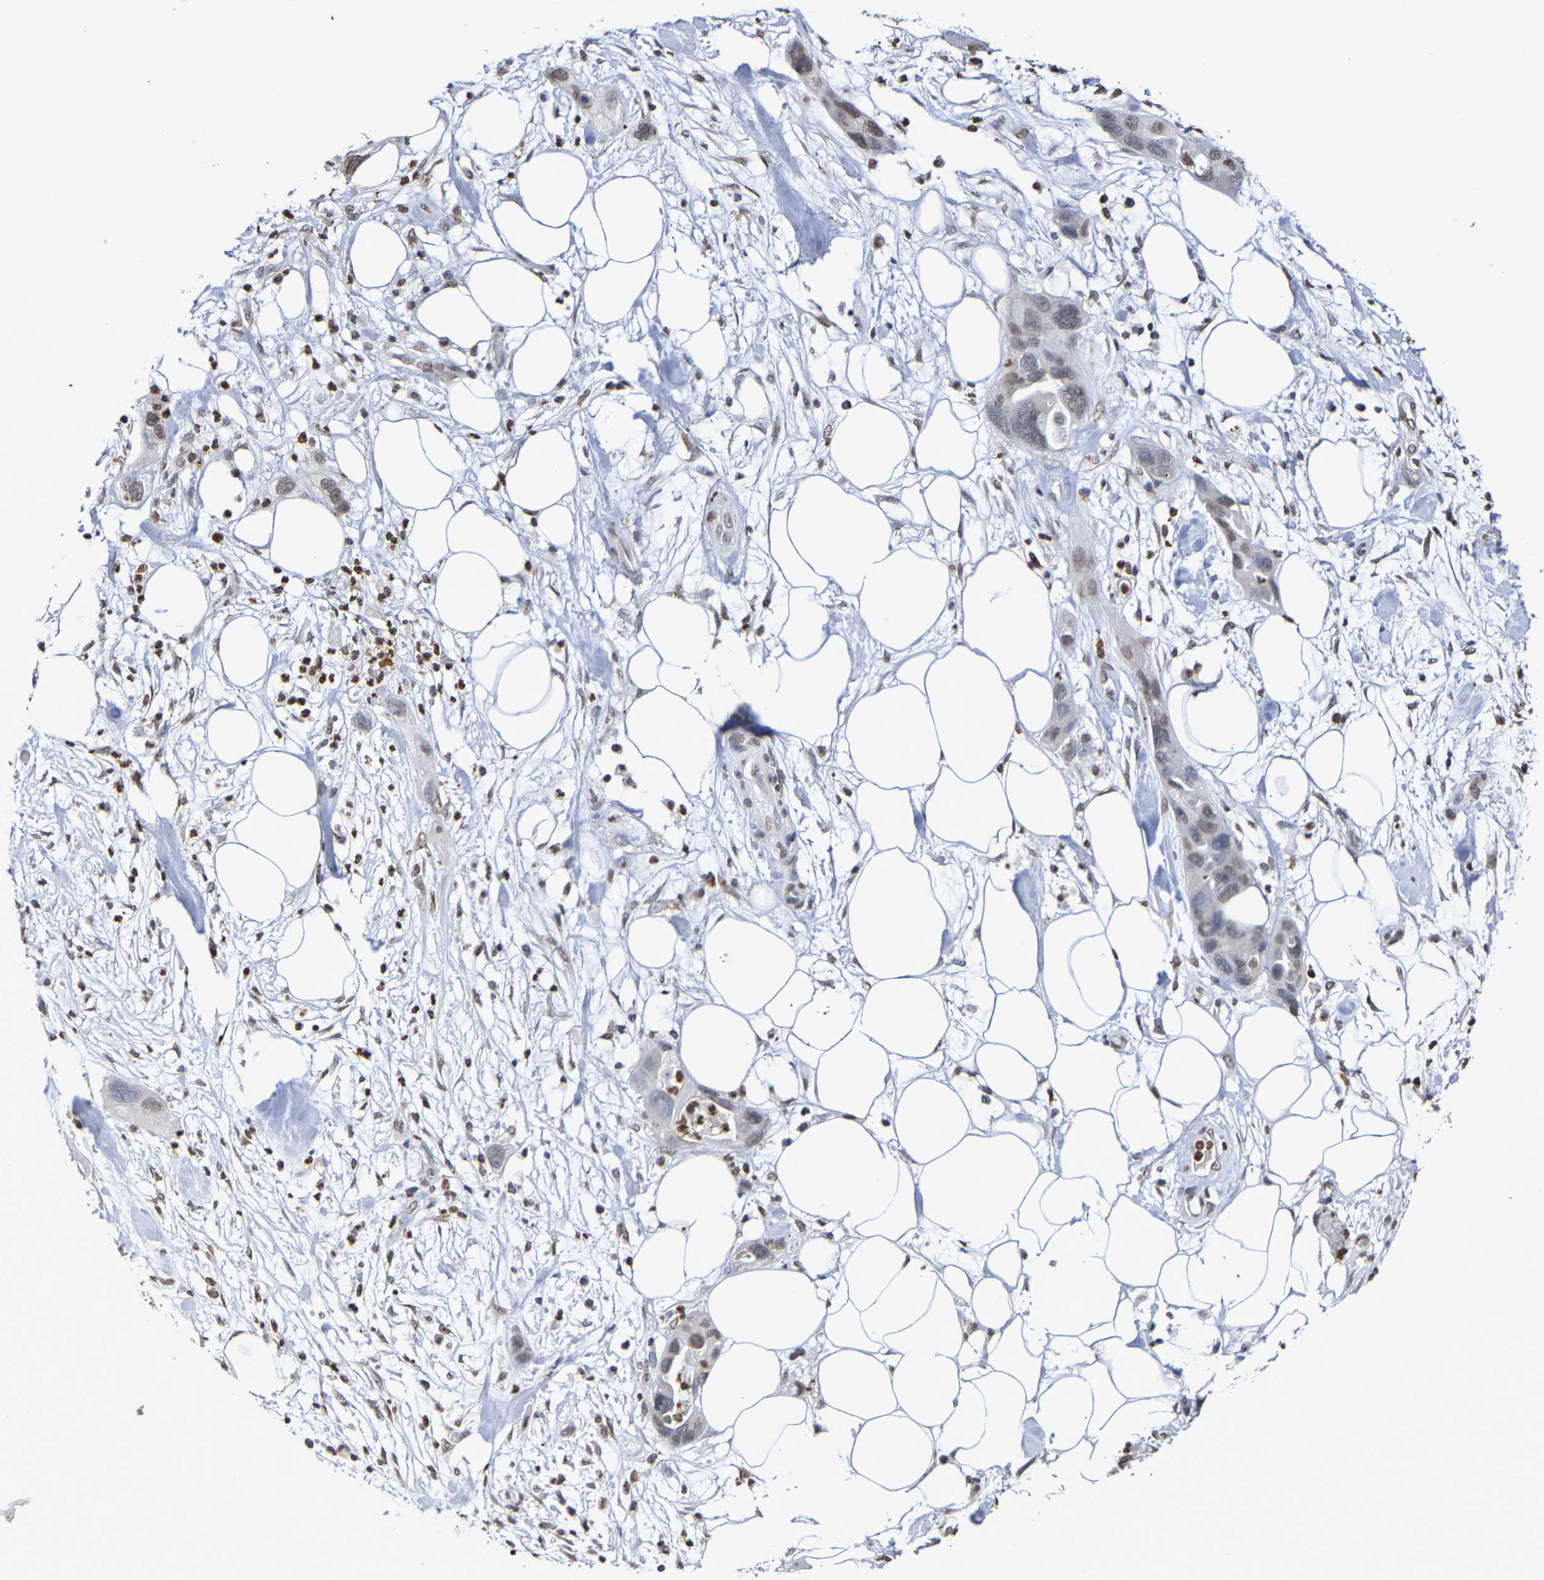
{"staining": {"intensity": "weak", "quantity": "25%-75%", "location": "nuclear"}, "tissue": "pancreatic cancer", "cell_type": "Tumor cells", "image_type": "cancer", "snomed": [{"axis": "morphology", "description": "Adenocarcinoma, NOS"}, {"axis": "topography", "description": "Pancreas"}], "caption": "This photomicrograph demonstrates immunohistochemistry (IHC) staining of pancreatic adenocarcinoma, with low weak nuclear expression in approximately 25%-75% of tumor cells.", "gene": "ATF4", "patient": {"sex": "female", "age": 71}}